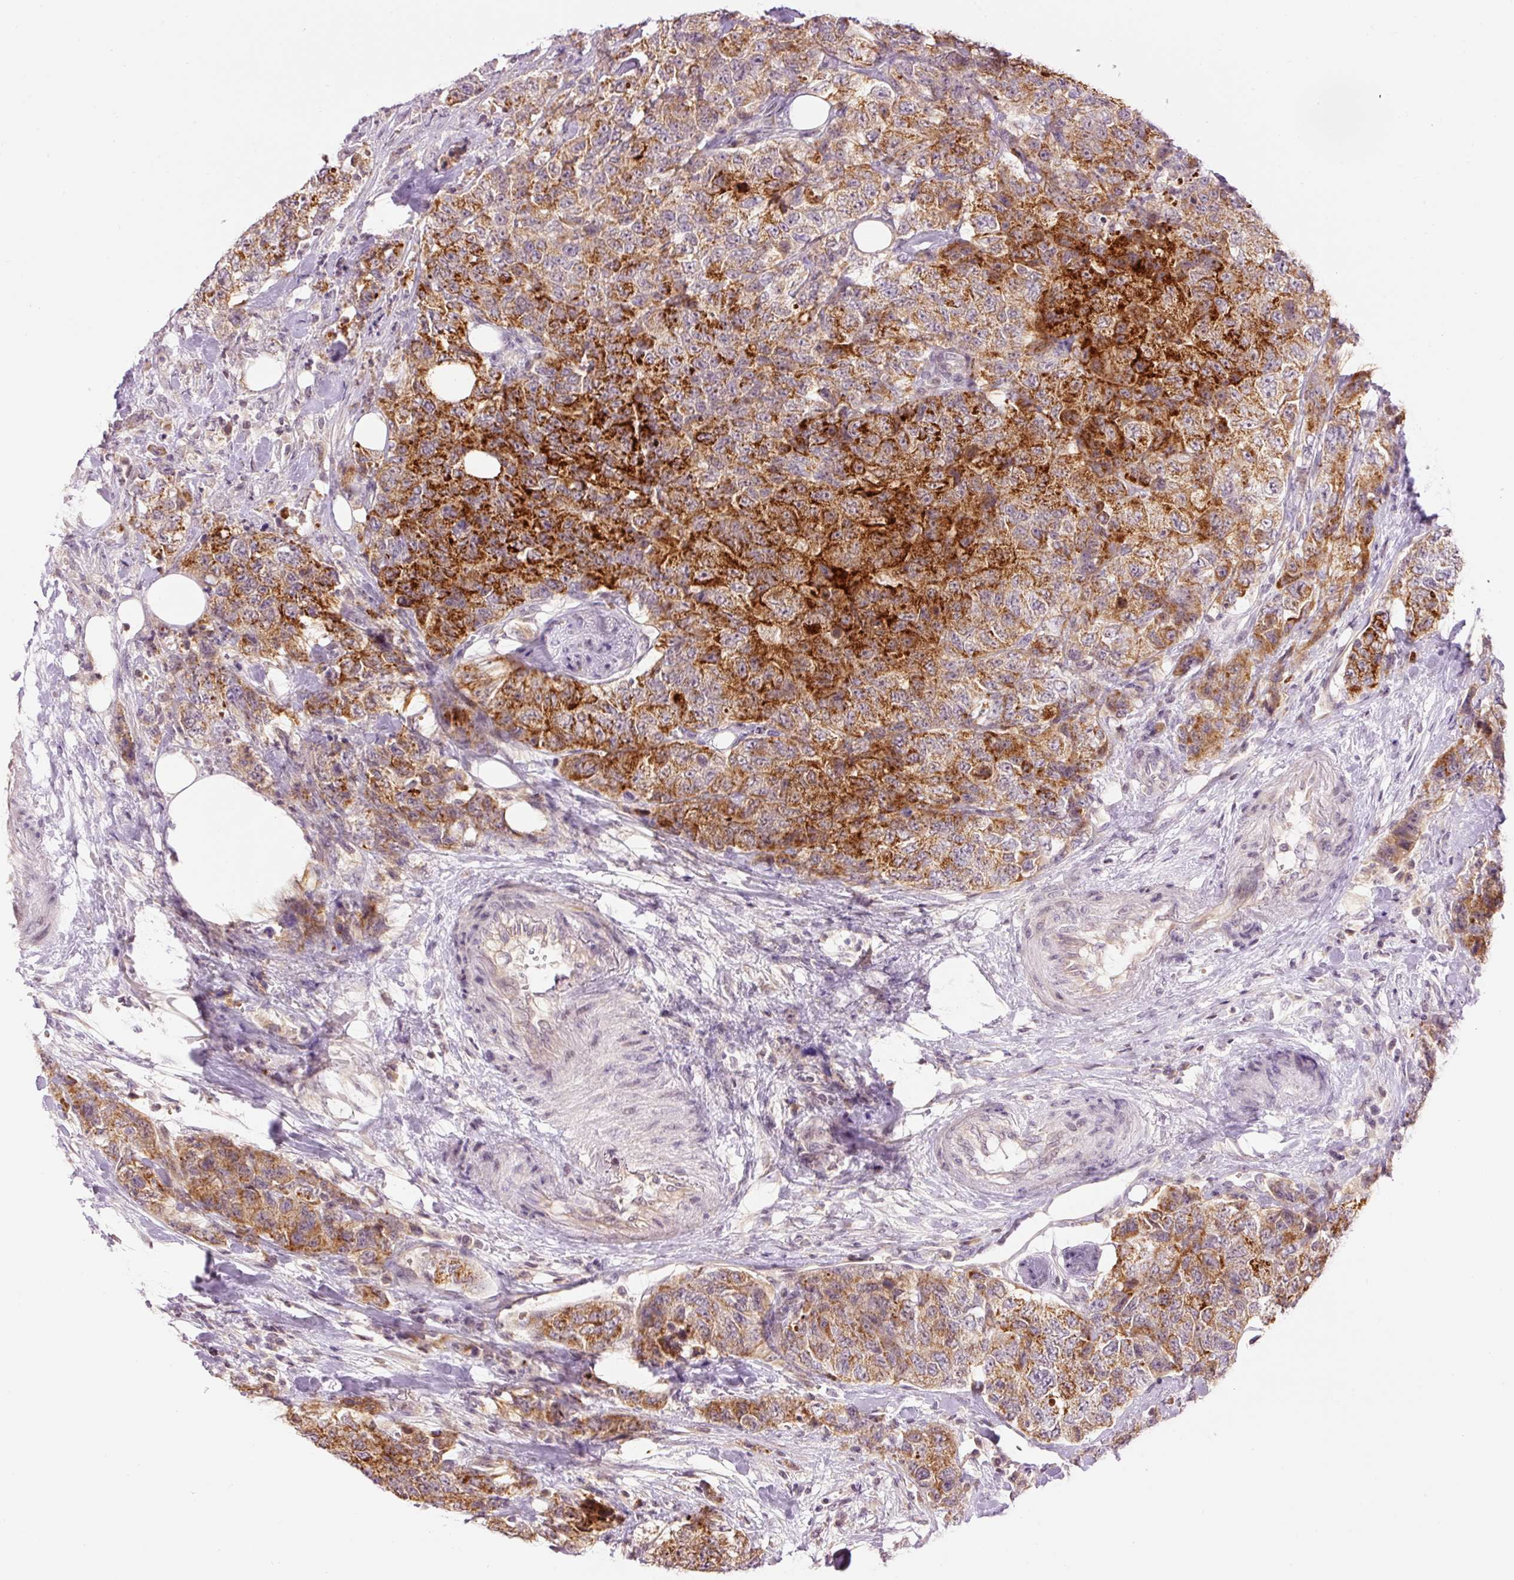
{"staining": {"intensity": "strong", "quantity": ">75%", "location": "cytoplasmic/membranous"}, "tissue": "urothelial cancer", "cell_type": "Tumor cells", "image_type": "cancer", "snomed": [{"axis": "morphology", "description": "Urothelial carcinoma, High grade"}, {"axis": "topography", "description": "Urinary bladder"}], "caption": "High-grade urothelial carcinoma tissue reveals strong cytoplasmic/membranous expression in about >75% of tumor cells, visualized by immunohistochemistry.", "gene": "ABHD11", "patient": {"sex": "female", "age": 78}}